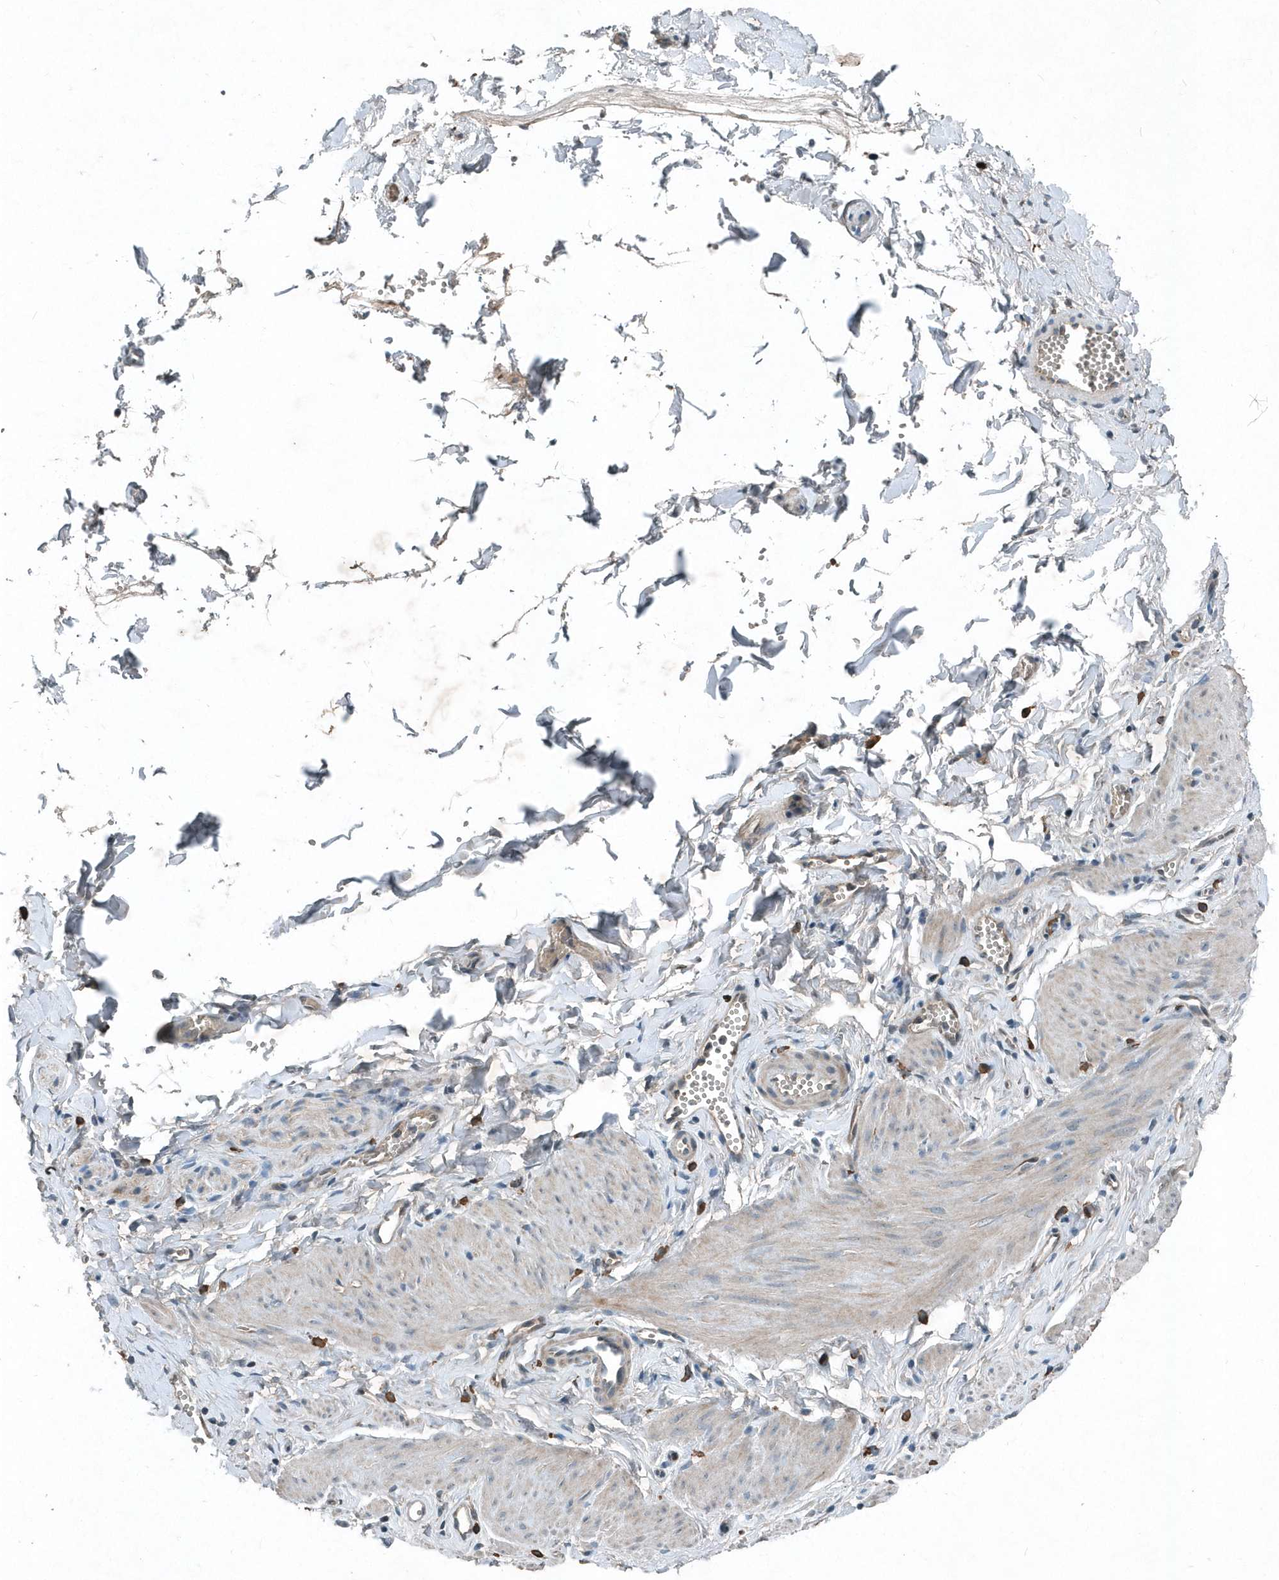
{"staining": {"intensity": "weak", "quantity": "25%-75%", "location": "cytoplasmic/membranous"}, "tissue": "adipose tissue", "cell_type": "Adipocytes", "image_type": "normal", "snomed": [{"axis": "morphology", "description": "Normal tissue, NOS"}, {"axis": "topography", "description": "Gallbladder"}, {"axis": "topography", "description": "Peripheral nerve tissue"}], "caption": "Adipose tissue stained for a protein exhibits weak cytoplasmic/membranous positivity in adipocytes. (Stains: DAB in brown, nuclei in blue, Microscopy: brightfield microscopy at high magnification).", "gene": "SCFD2", "patient": {"sex": "male", "age": 38}}